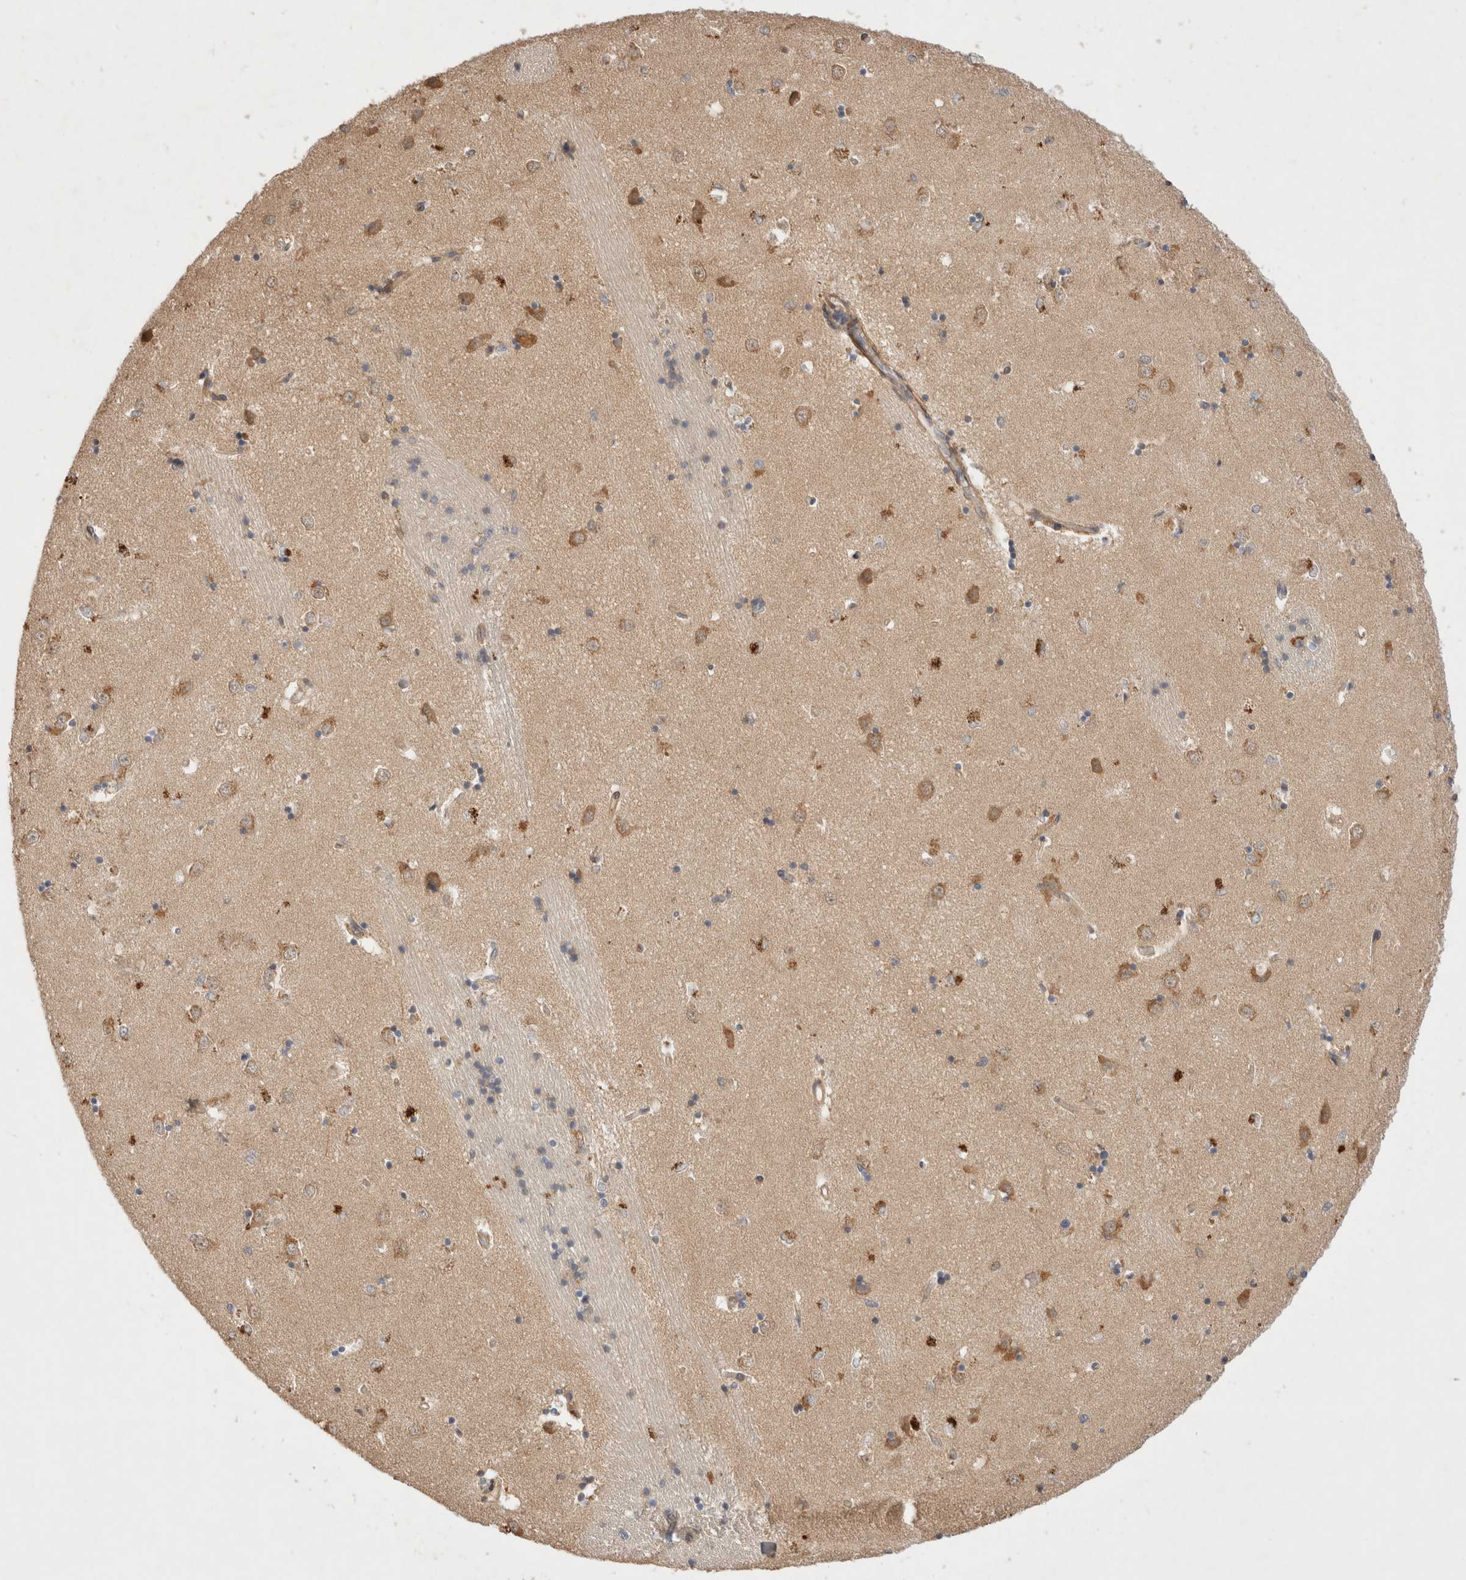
{"staining": {"intensity": "weak", "quantity": "<25%", "location": "cytoplasmic/membranous"}, "tissue": "caudate", "cell_type": "Glial cells", "image_type": "normal", "snomed": [{"axis": "morphology", "description": "Normal tissue, NOS"}, {"axis": "topography", "description": "Lateral ventricle wall"}], "caption": "Benign caudate was stained to show a protein in brown. There is no significant staining in glial cells. Brightfield microscopy of immunohistochemistry stained with DAB (3,3'-diaminobenzidine) (brown) and hematoxylin (blue), captured at high magnification.", "gene": "CARNMT1", "patient": {"sex": "male", "age": 45}}